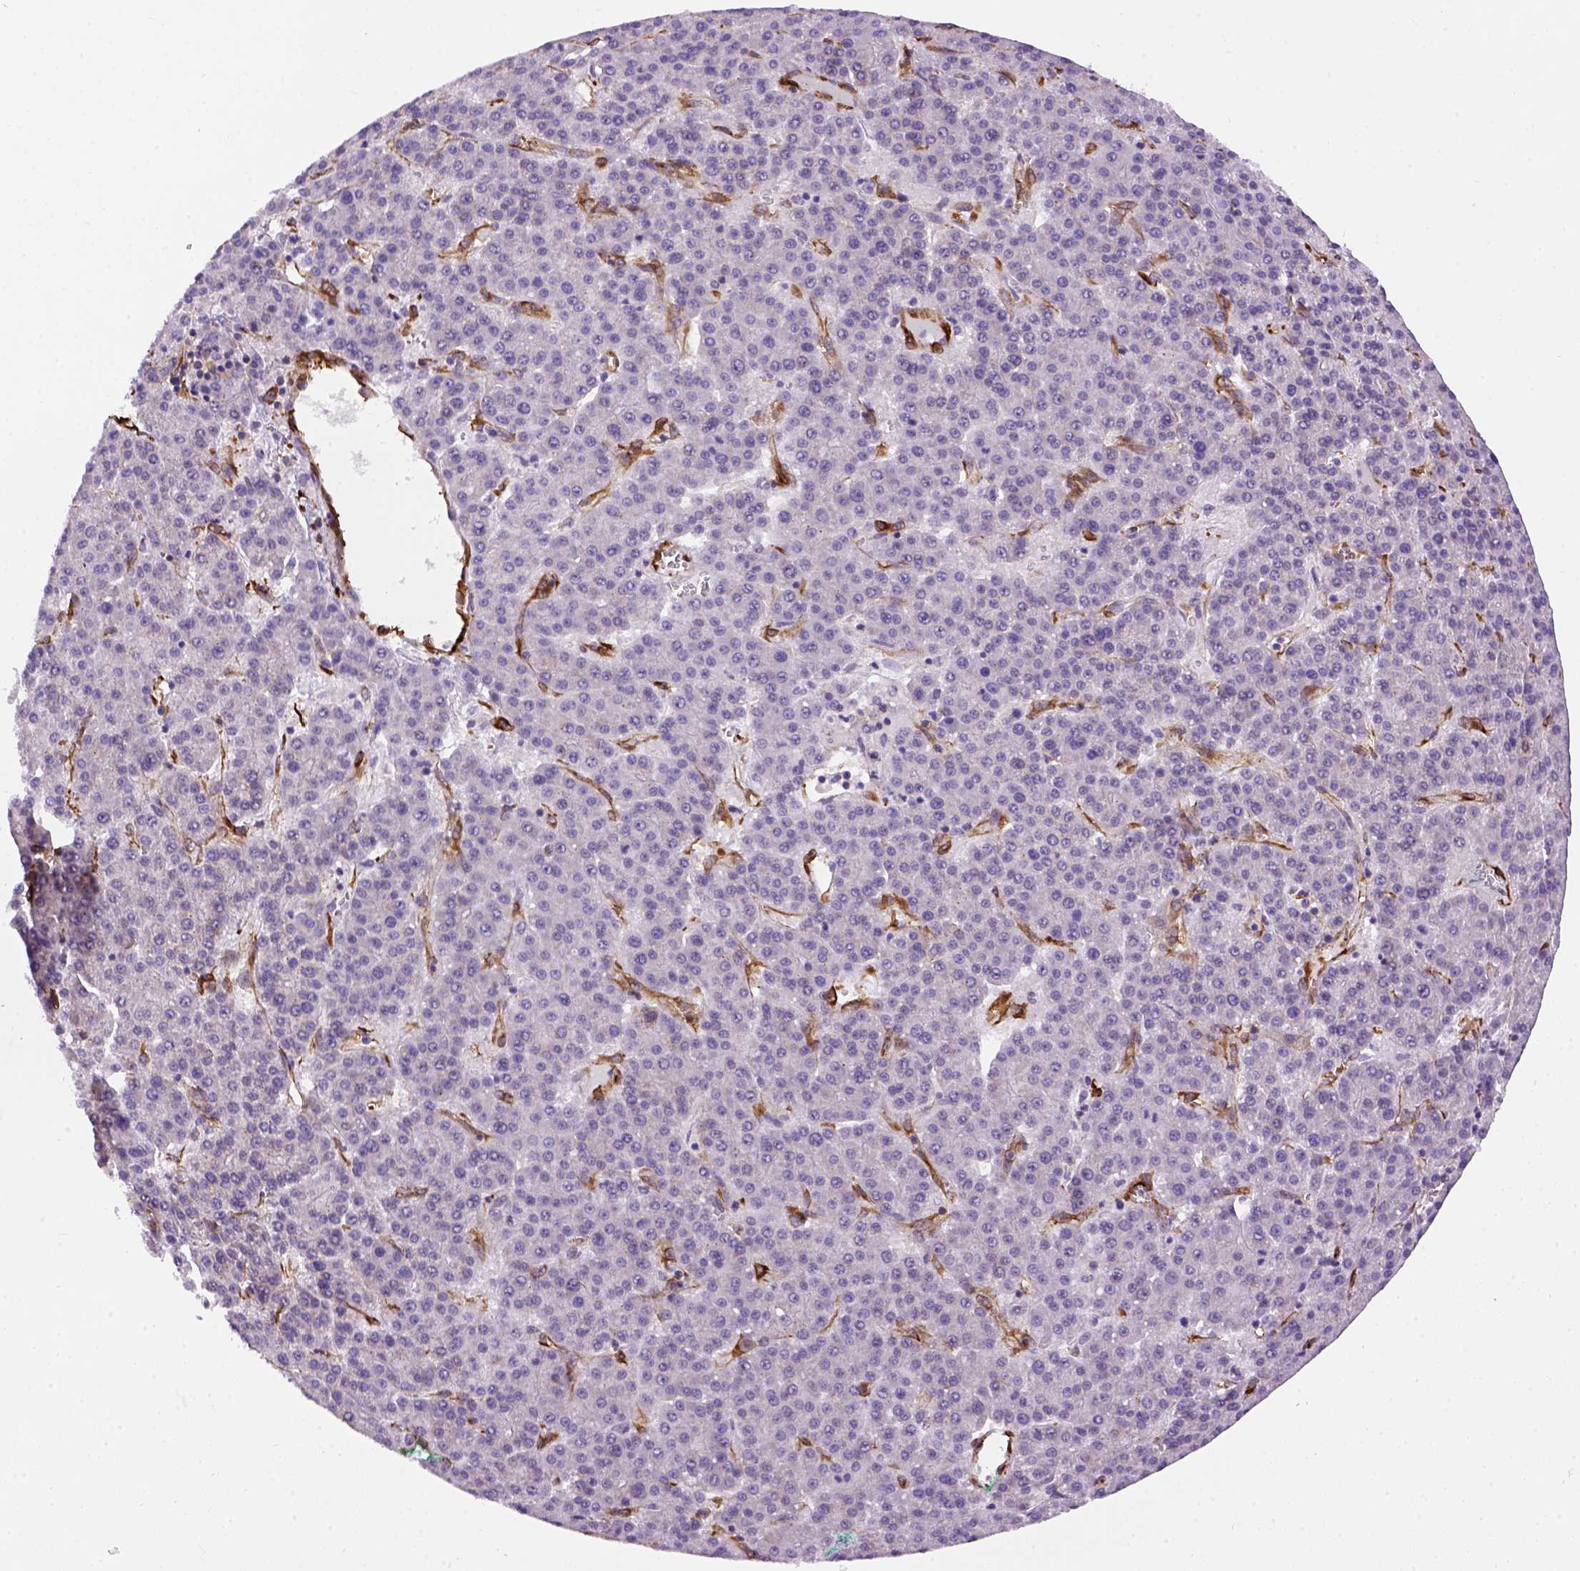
{"staining": {"intensity": "negative", "quantity": "none", "location": "none"}, "tissue": "liver cancer", "cell_type": "Tumor cells", "image_type": "cancer", "snomed": [{"axis": "morphology", "description": "Carcinoma, Hepatocellular, NOS"}, {"axis": "topography", "description": "Liver"}], "caption": "This is a histopathology image of immunohistochemistry staining of liver cancer, which shows no positivity in tumor cells.", "gene": "KAZN", "patient": {"sex": "female", "age": 58}}